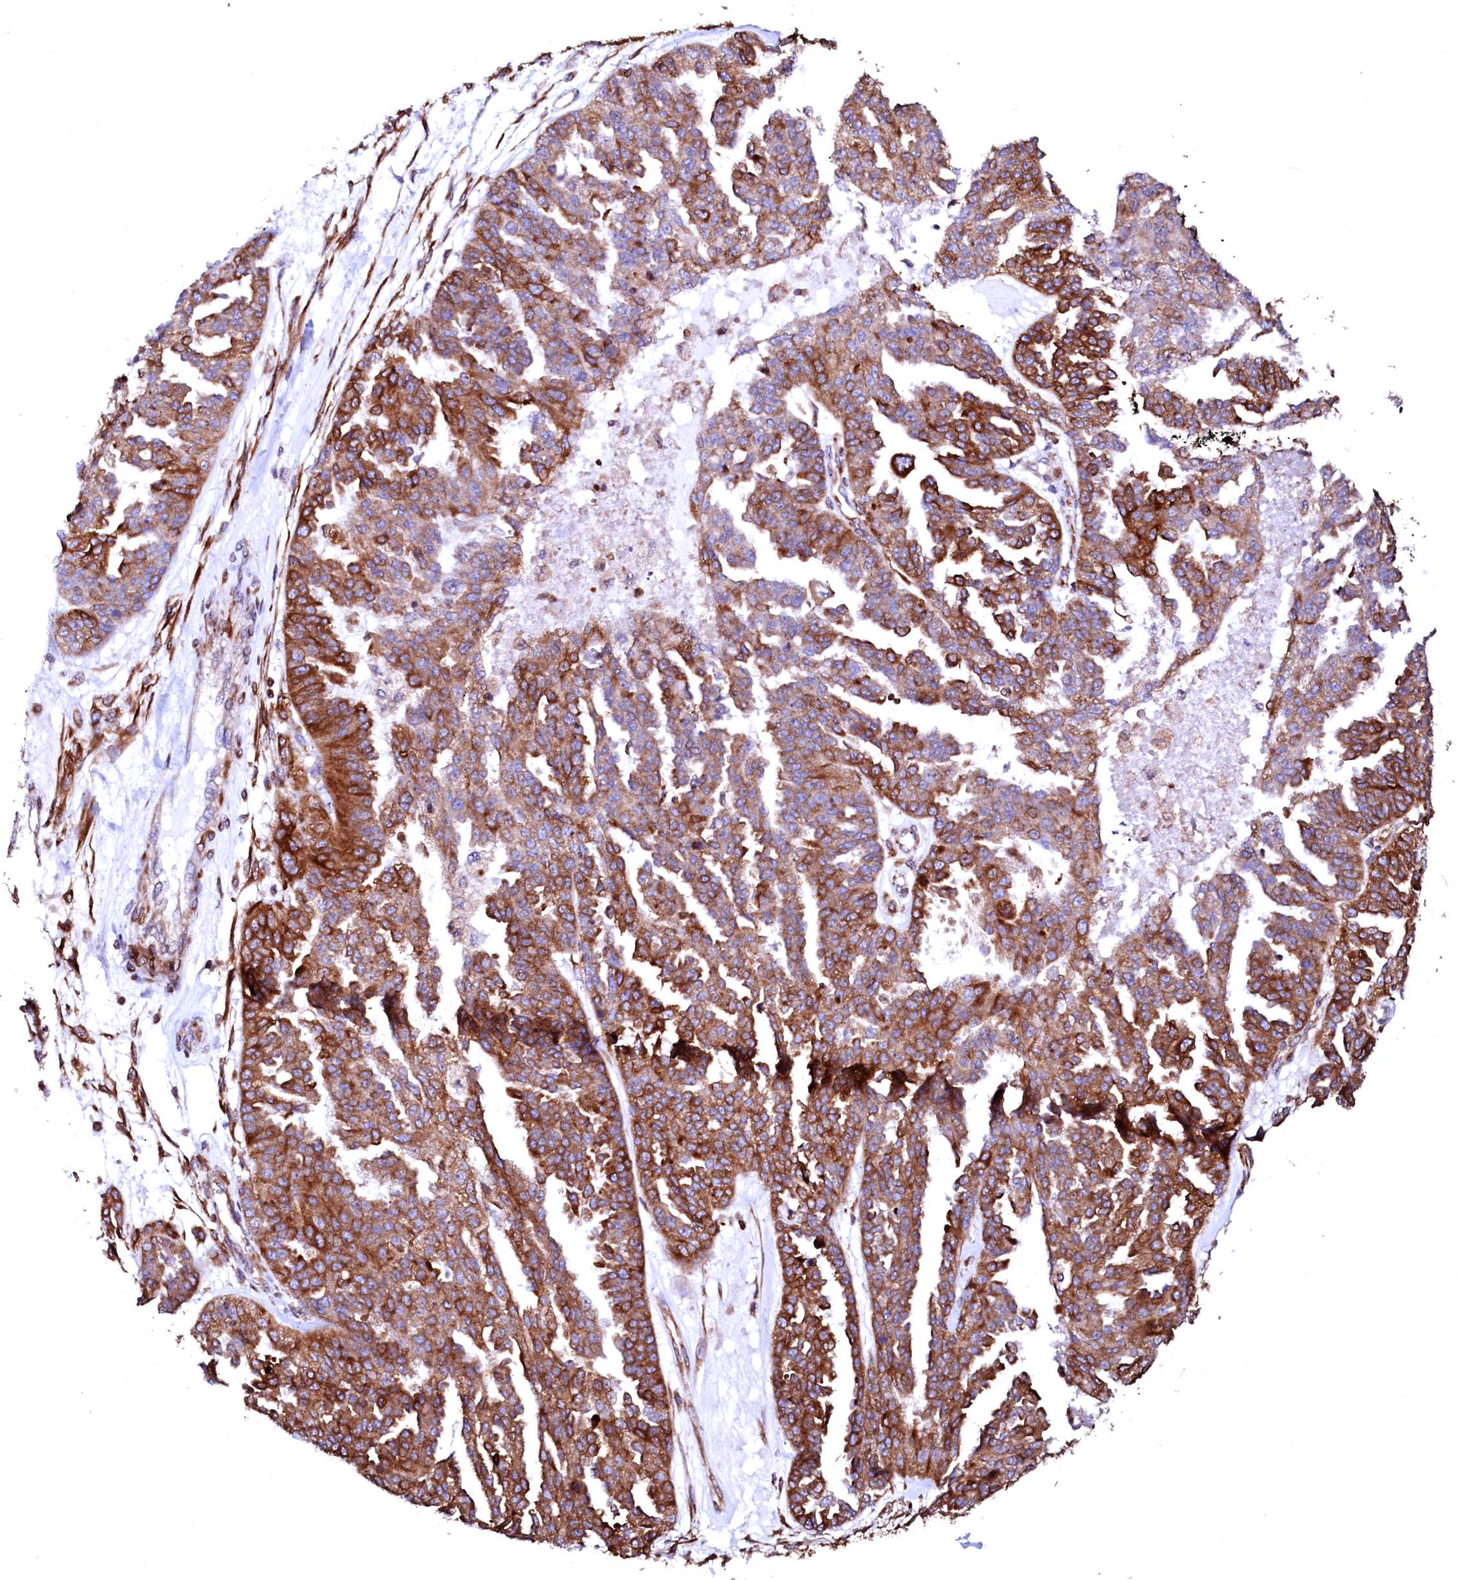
{"staining": {"intensity": "strong", "quantity": ">75%", "location": "cytoplasmic/membranous"}, "tissue": "ovarian cancer", "cell_type": "Tumor cells", "image_type": "cancer", "snomed": [{"axis": "morphology", "description": "Cystadenocarcinoma, serous, NOS"}, {"axis": "topography", "description": "Ovary"}], "caption": "Tumor cells show strong cytoplasmic/membranous positivity in about >75% of cells in ovarian cancer.", "gene": "DERL1", "patient": {"sex": "female", "age": 58}}